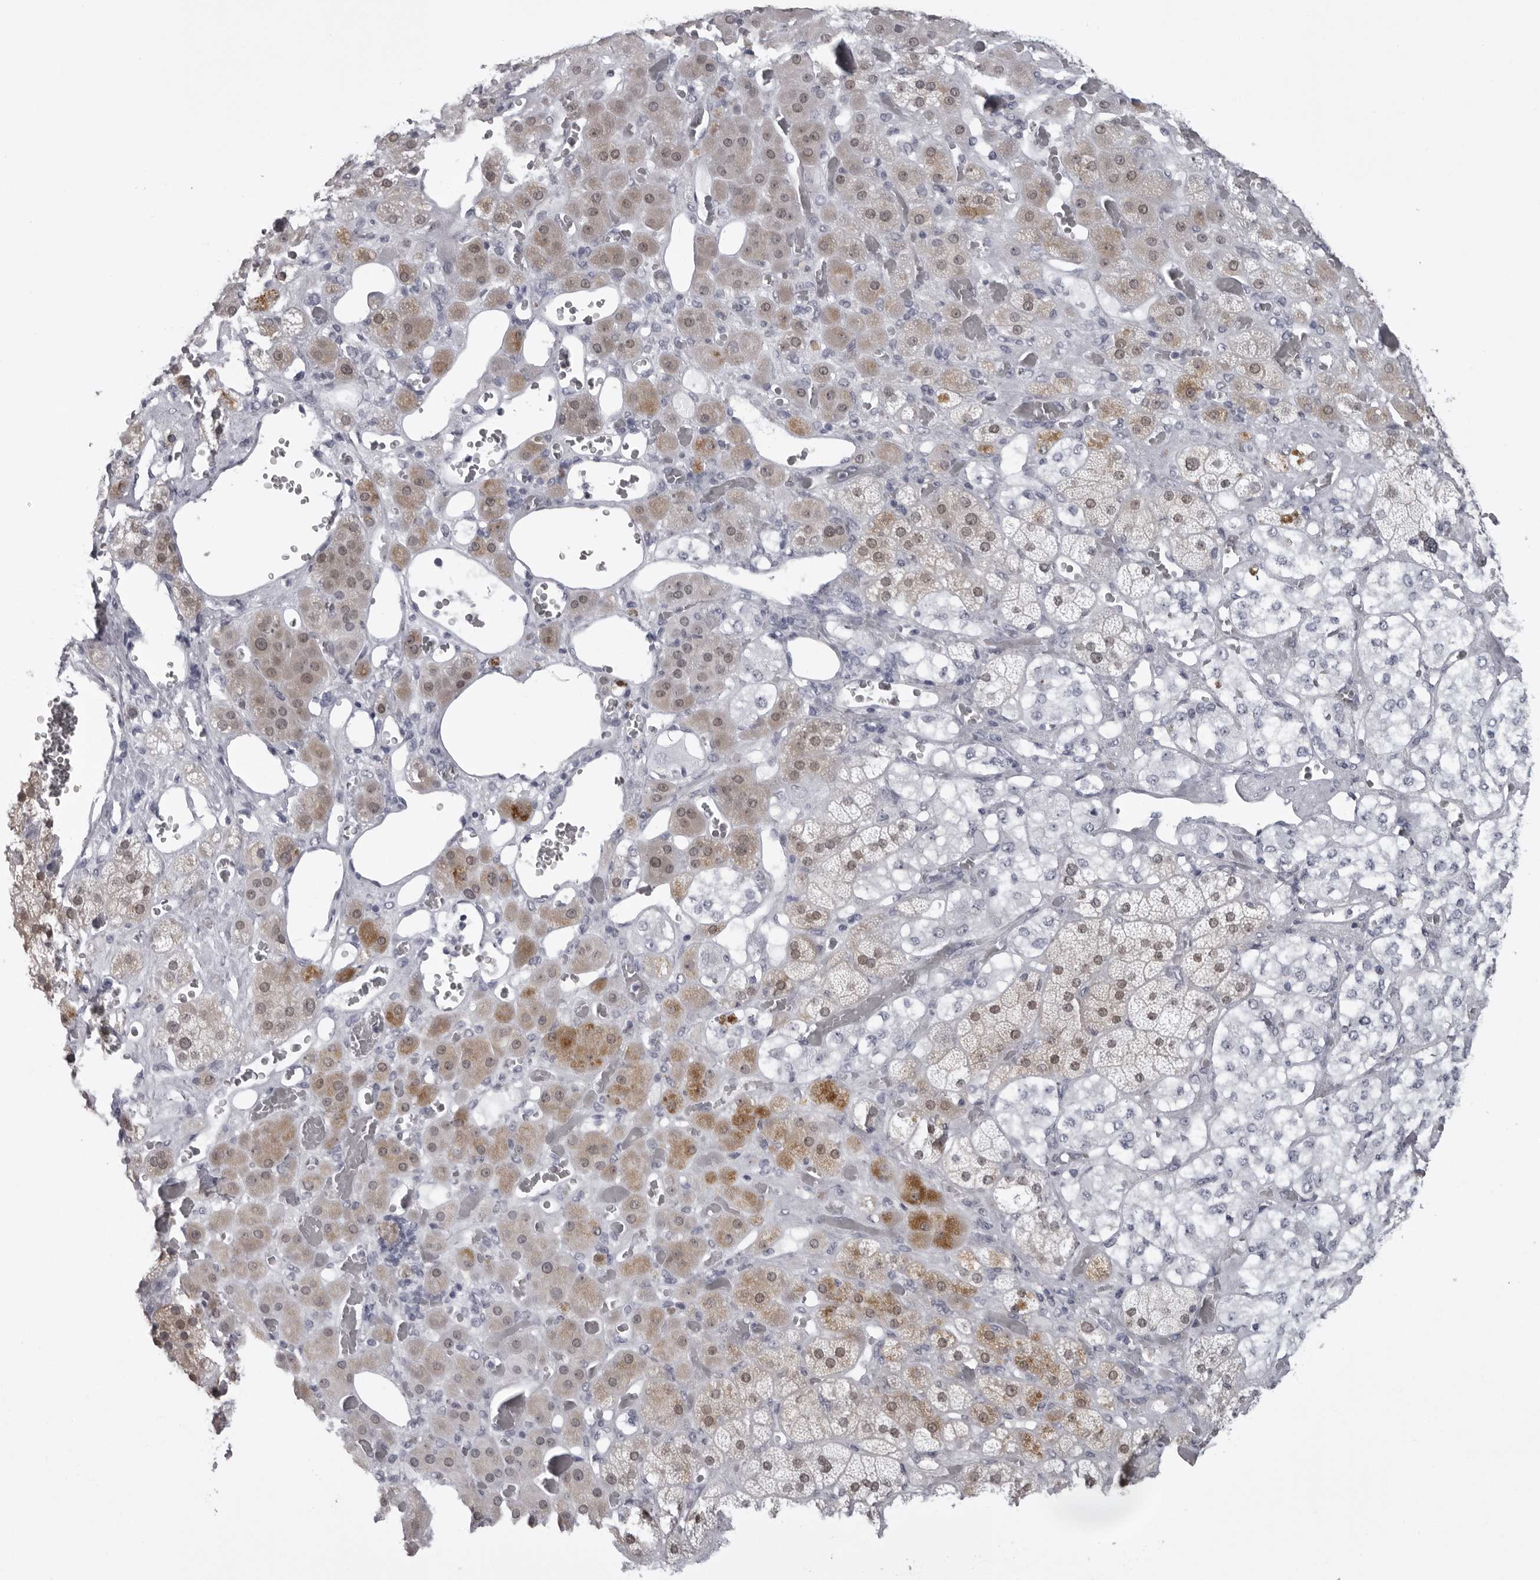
{"staining": {"intensity": "moderate", "quantity": ">75%", "location": "cytoplasmic/membranous,nuclear"}, "tissue": "adrenal gland", "cell_type": "Glandular cells", "image_type": "normal", "snomed": [{"axis": "morphology", "description": "Normal tissue, NOS"}, {"axis": "topography", "description": "Adrenal gland"}], "caption": "Protein analysis of benign adrenal gland shows moderate cytoplasmic/membranous,nuclear staining in about >75% of glandular cells.", "gene": "UROD", "patient": {"sex": "male", "age": 57}}